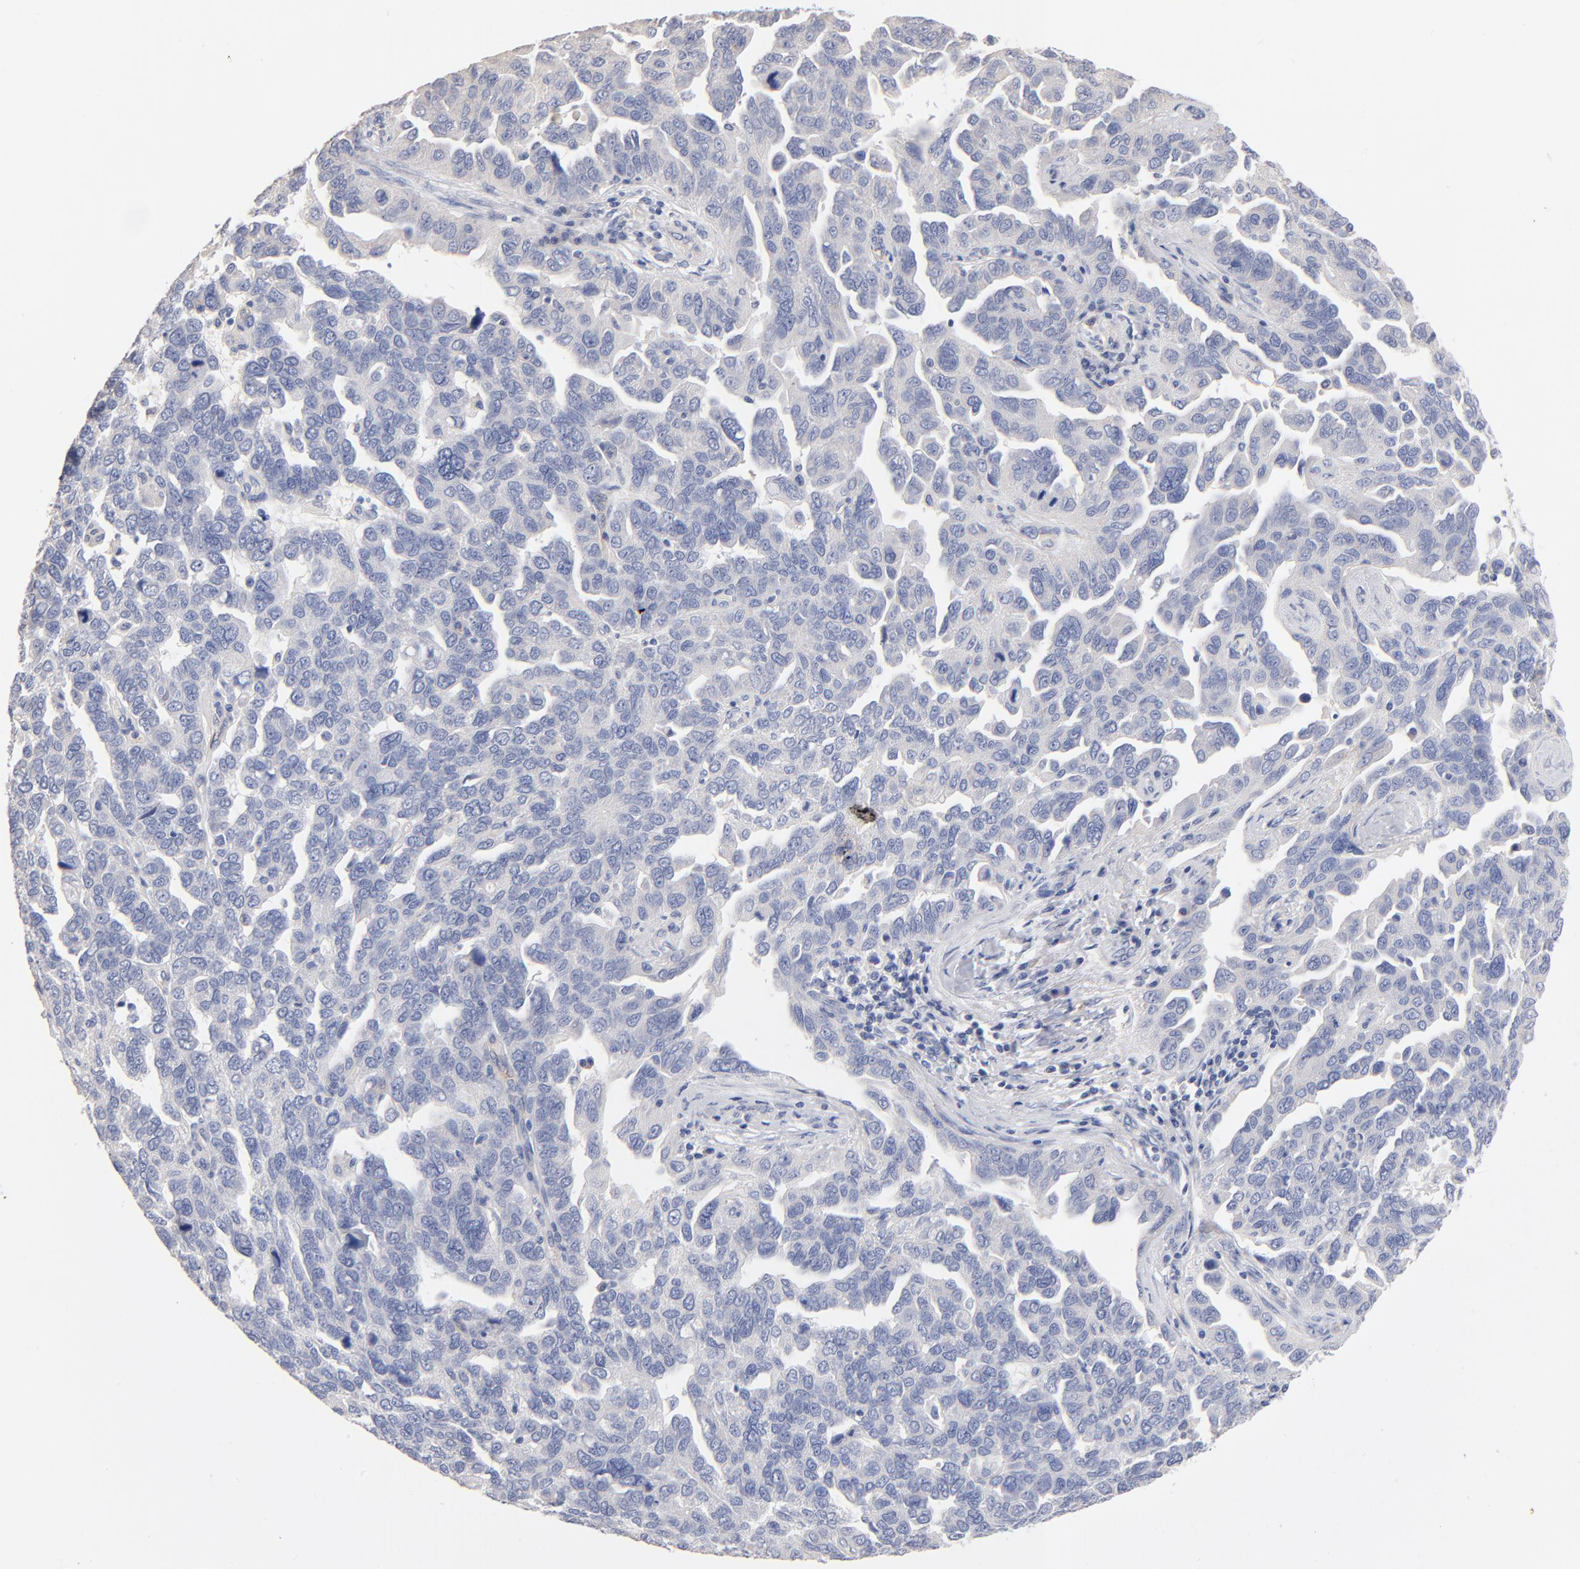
{"staining": {"intensity": "negative", "quantity": "none", "location": "none"}, "tissue": "ovarian cancer", "cell_type": "Tumor cells", "image_type": "cancer", "snomed": [{"axis": "morphology", "description": "Cystadenocarcinoma, serous, NOS"}, {"axis": "topography", "description": "Ovary"}], "caption": "High magnification brightfield microscopy of ovarian cancer stained with DAB (3,3'-diaminobenzidine) (brown) and counterstained with hematoxylin (blue): tumor cells show no significant expression. (Immunohistochemistry (ihc), brightfield microscopy, high magnification).", "gene": "ITGA8", "patient": {"sex": "female", "age": 64}}